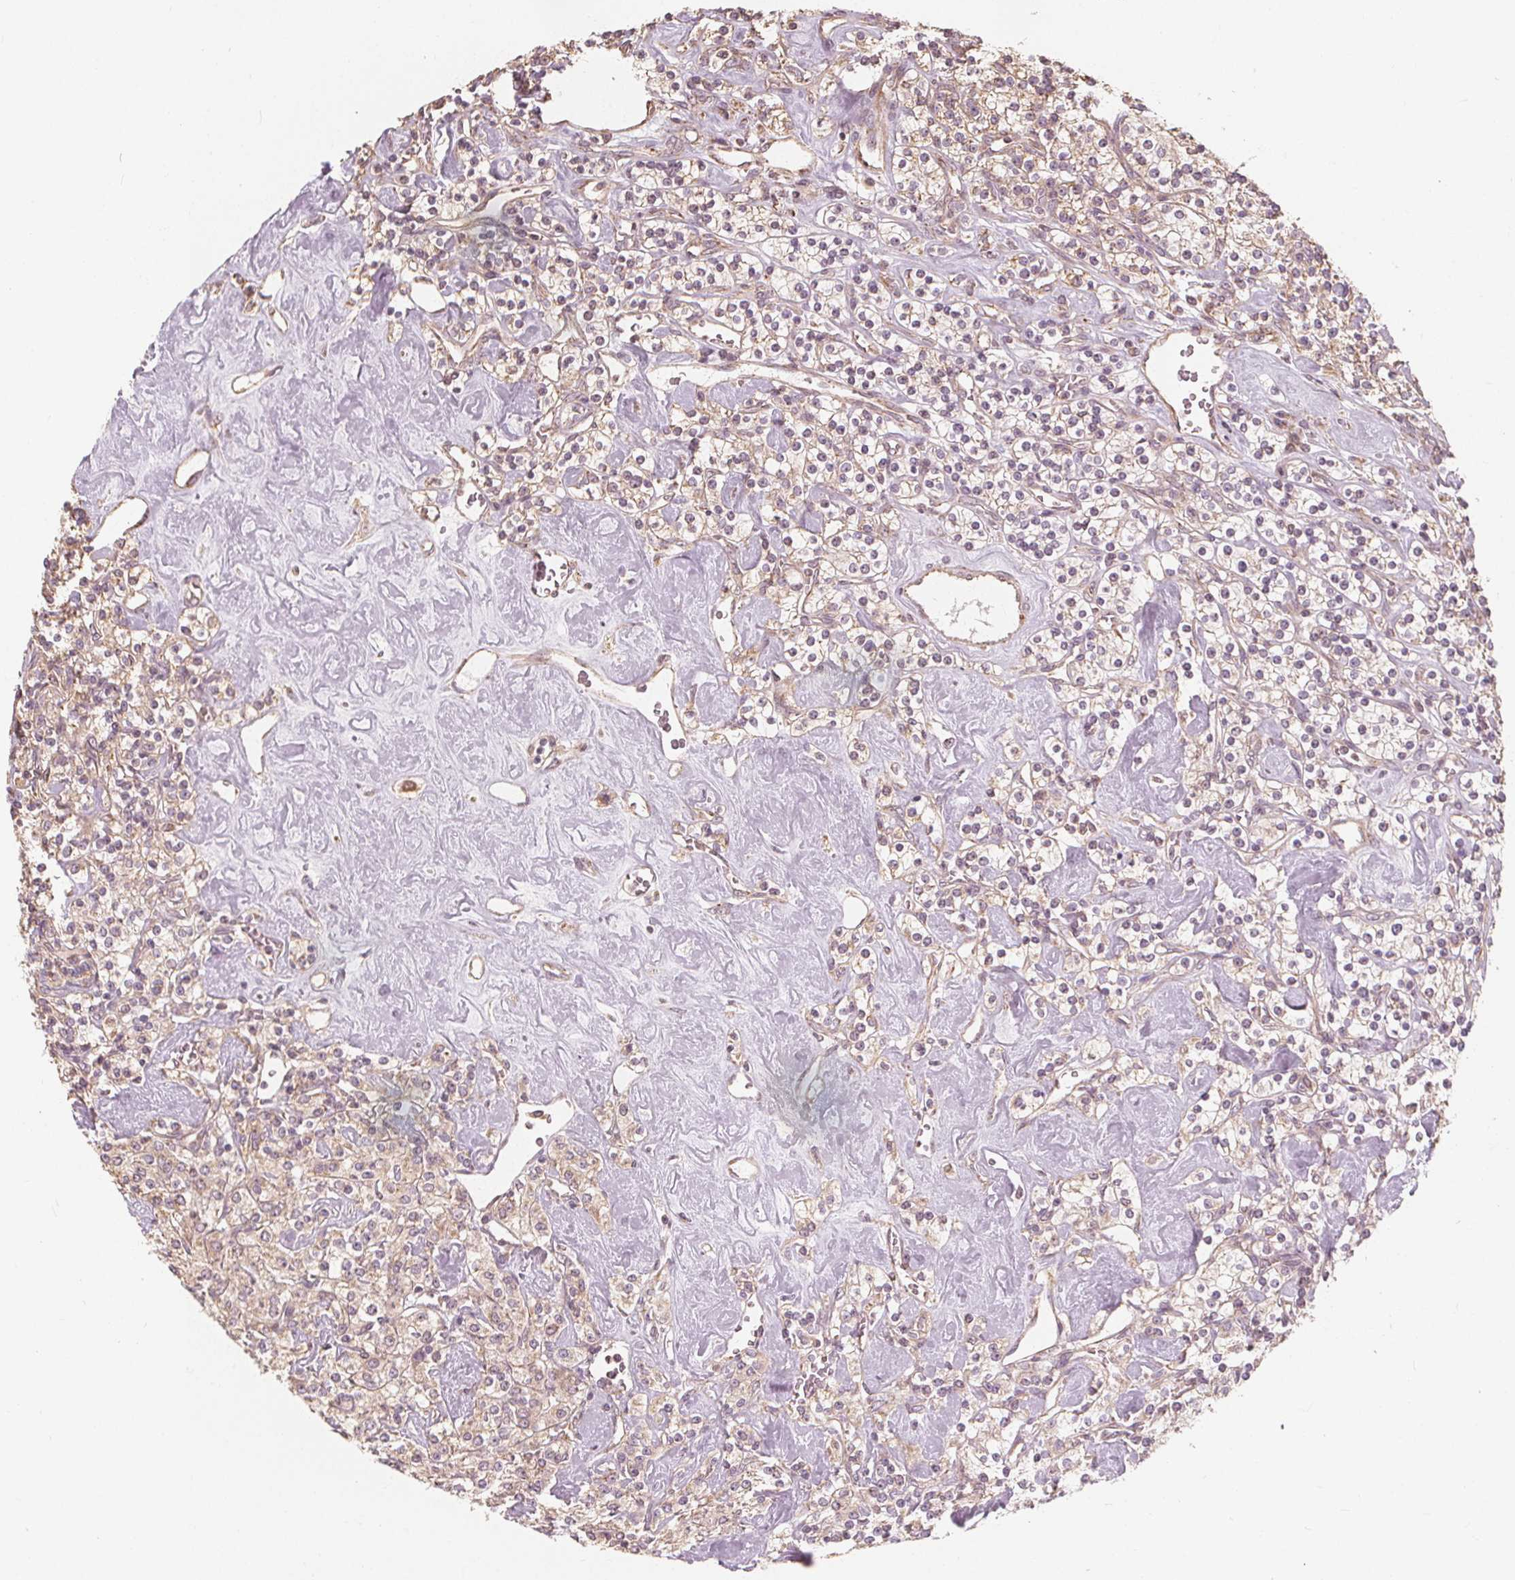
{"staining": {"intensity": "weak", "quantity": "25%-75%", "location": "cytoplasmic/membranous"}, "tissue": "renal cancer", "cell_type": "Tumor cells", "image_type": "cancer", "snomed": [{"axis": "morphology", "description": "Adenocarcinoma, NOS"}, {"axis": "topography", "description": "Kidney"}], "caption": "Weak cytoplasmic/membranous positivity is appreciated in approximately 25%-75% of tumor cells in renal cancer.", "gene": "PEX26", "patient": {"sex": "male", "age": 77}}